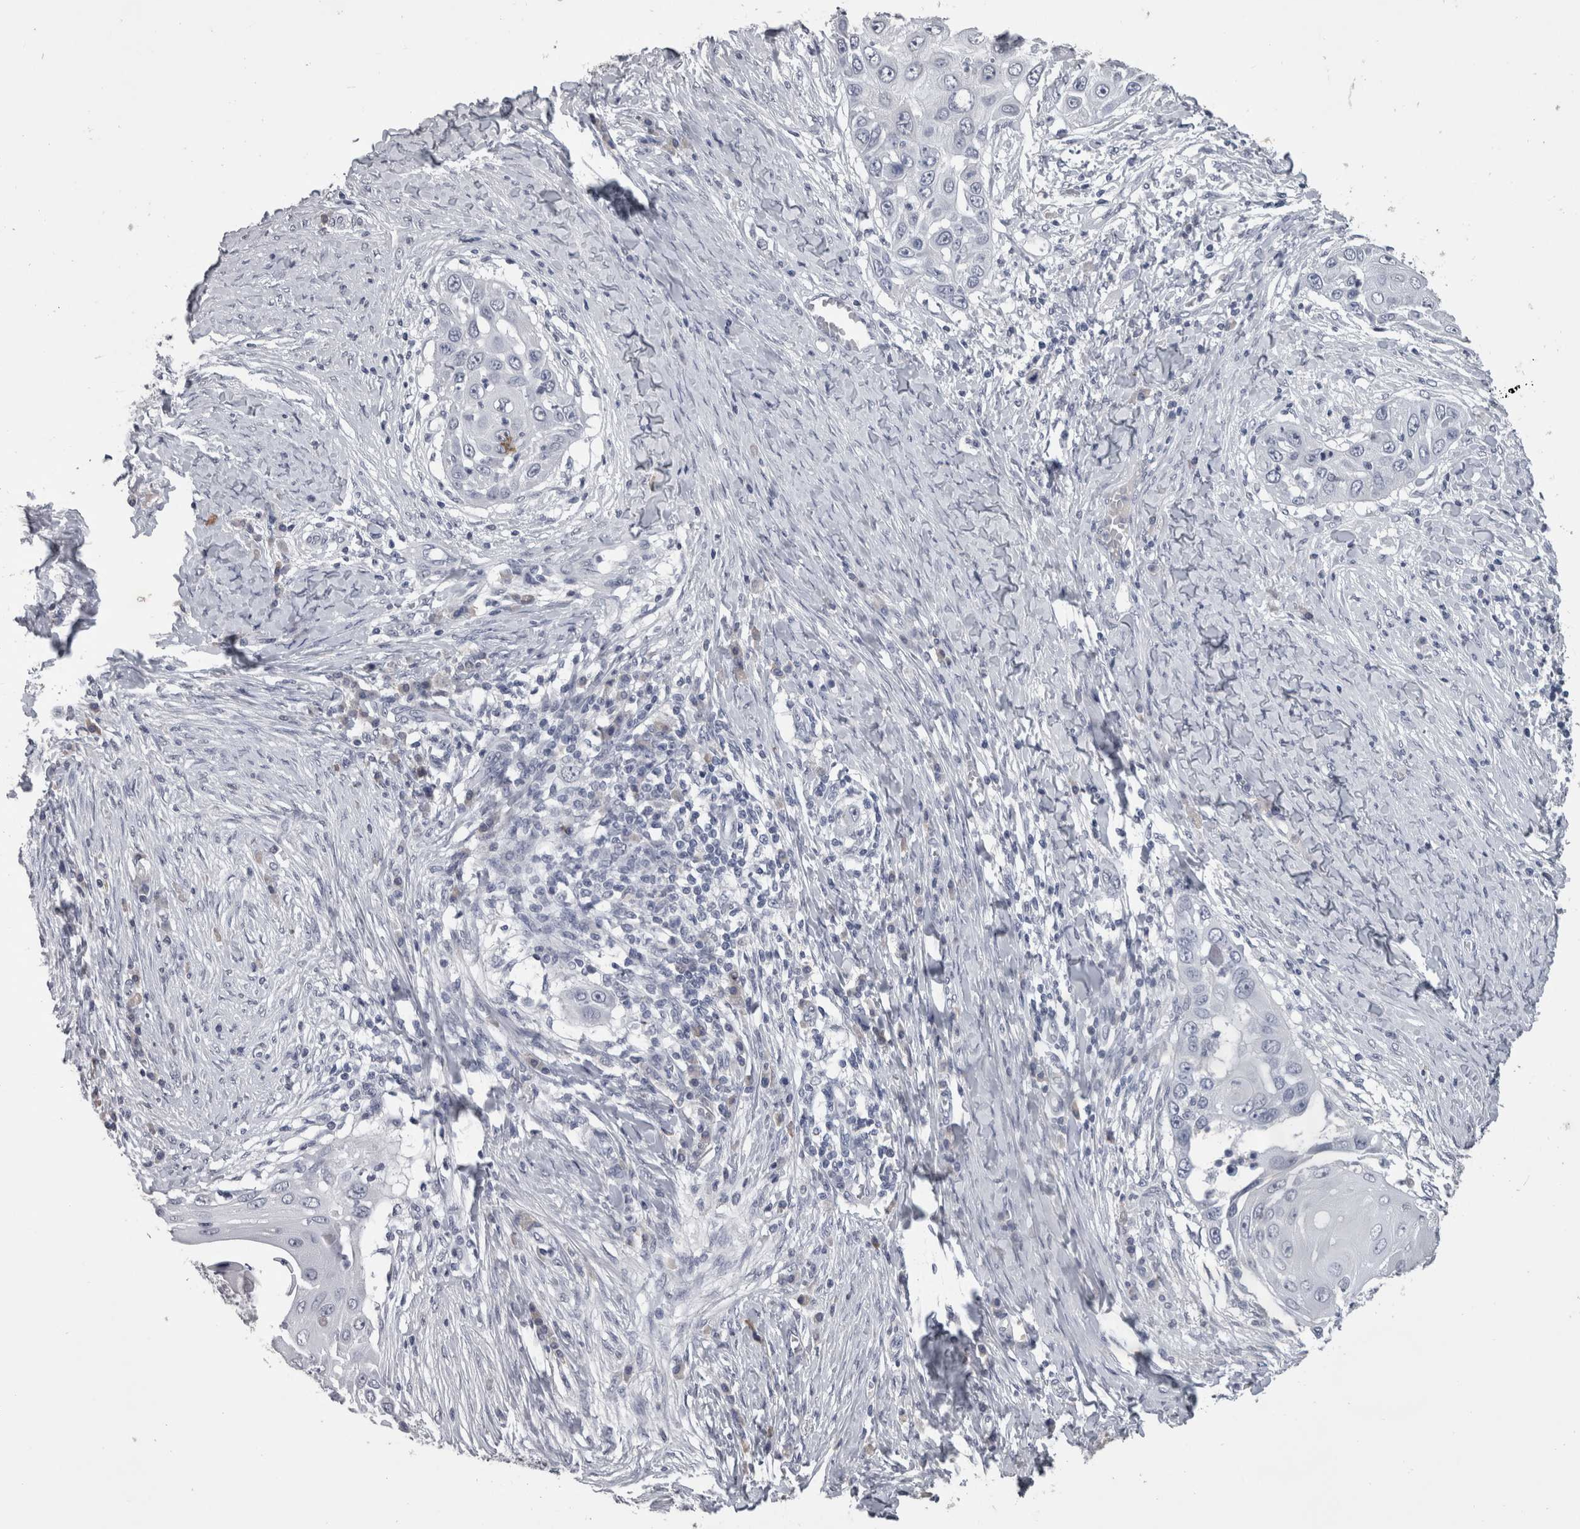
{"staining": {"intensity": "negative", "quantity": "none", "location": "none"}, "tissue": "skin cancer", "cell_type": "Tumor cells", "image_type": "cancer", "snomed": [{"axis": "morphology", "description": "Squamous cell carcinoma, NOS"}, {"axis": "topography", "description": "Skin"}], "caption": "There is no significant staining in tumor cells of skin cancer (squamous cell carcinoma). (DAB (3,3'-diaminobenzidine) IHC visualized using brightfield microscopy, high magnification).", "gene": "DDX17", "patient": {"sex": "female", "age": 44}}